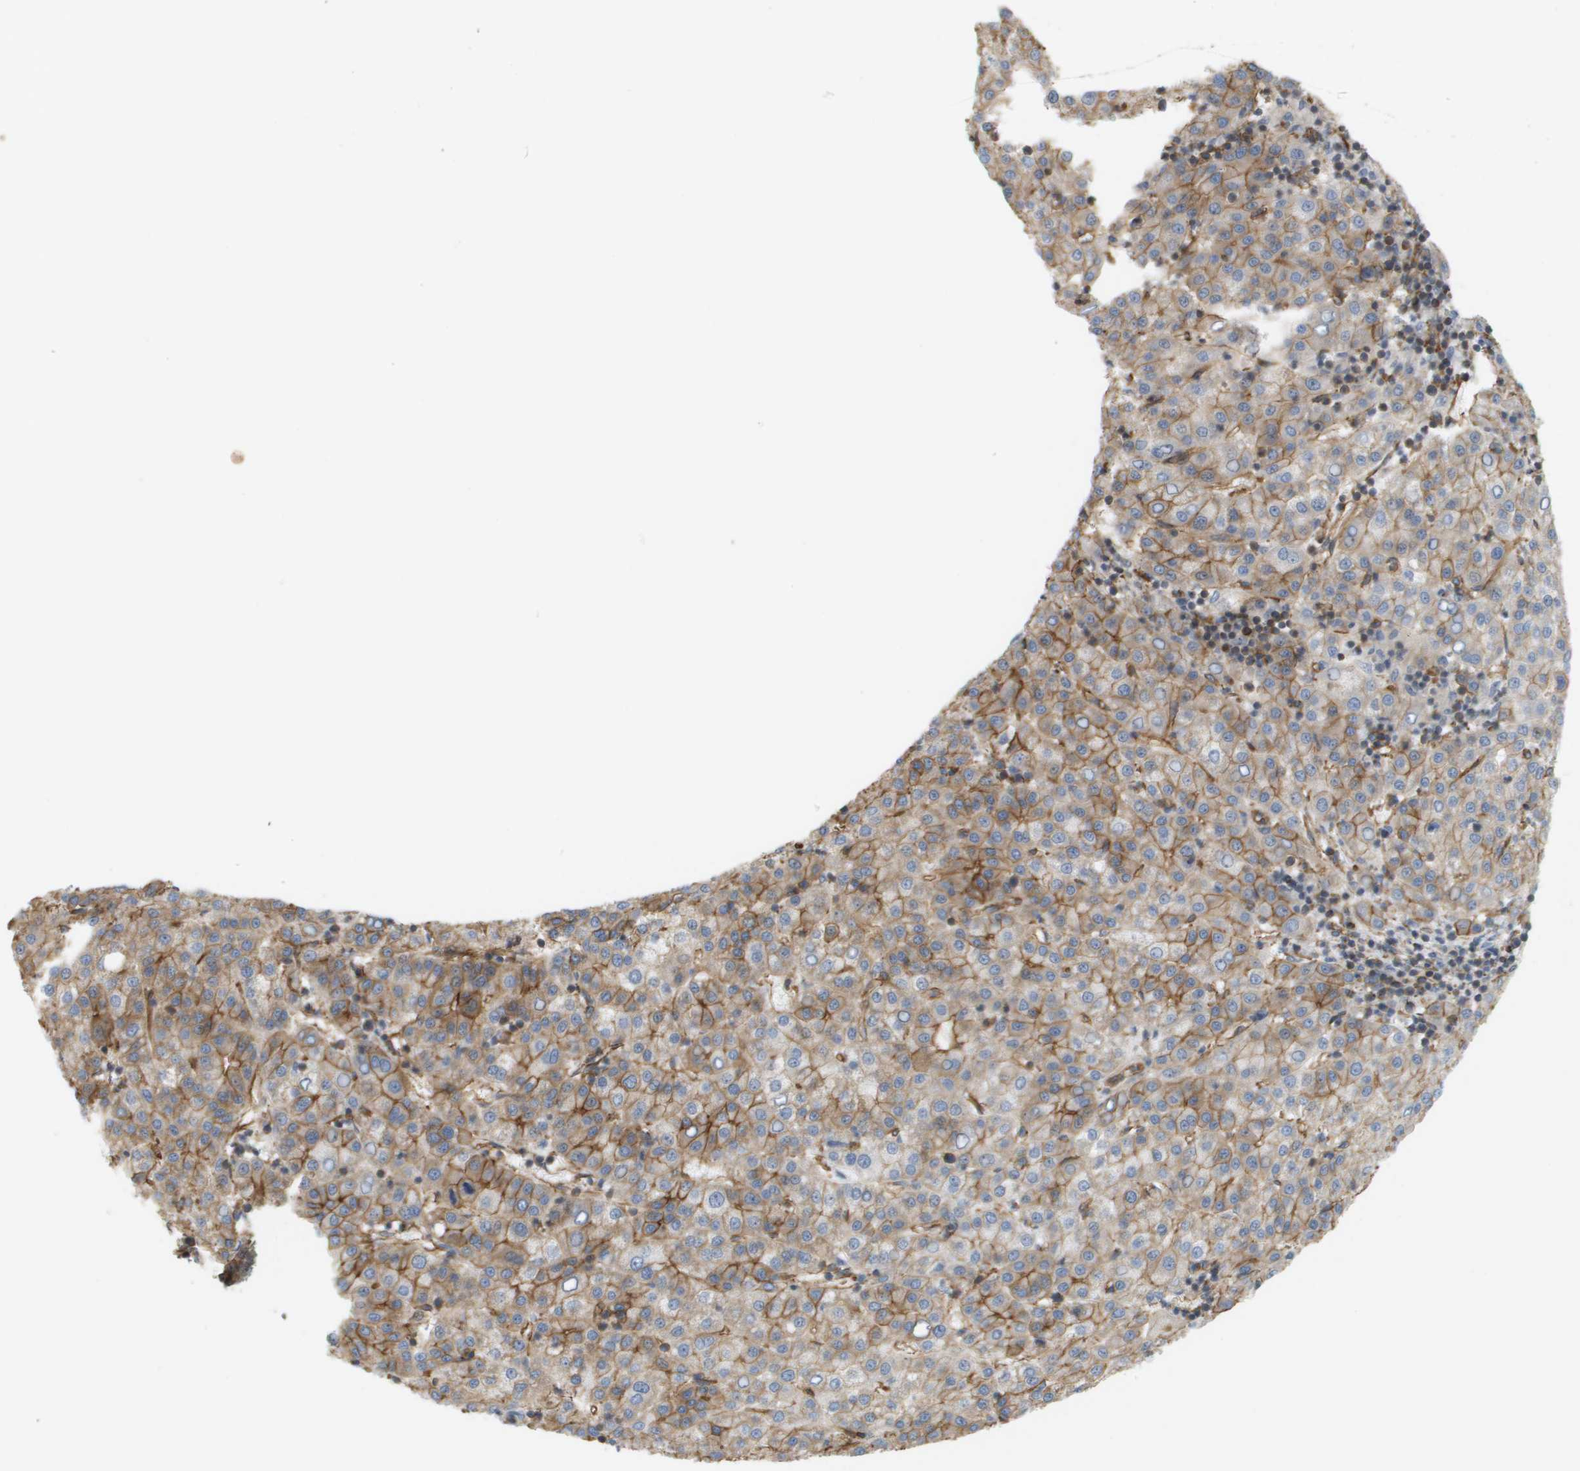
{"staining": {"intensity": "moderate", "quantity": ">75%", "location": "cytoplasmic/membranous"}, "tissue": "liver cancer", "cell_type": "Tumor cells", "image_type": "cancer", "snomed": [{"axis": "morphology", "description": "Carcinoma, Hepatocellular, NOS"}, {"axis": "topography", "description": "Liver"}], "caption": "Liver hepatocellular carcinoma was stained to show a protein in brown. There is medium levels of moderate cytoplasmic/membranous positivity in approximately >75% of tumor cells.", "gene": "SGMS2", "patient": {"sex": "female", "age": 58}}